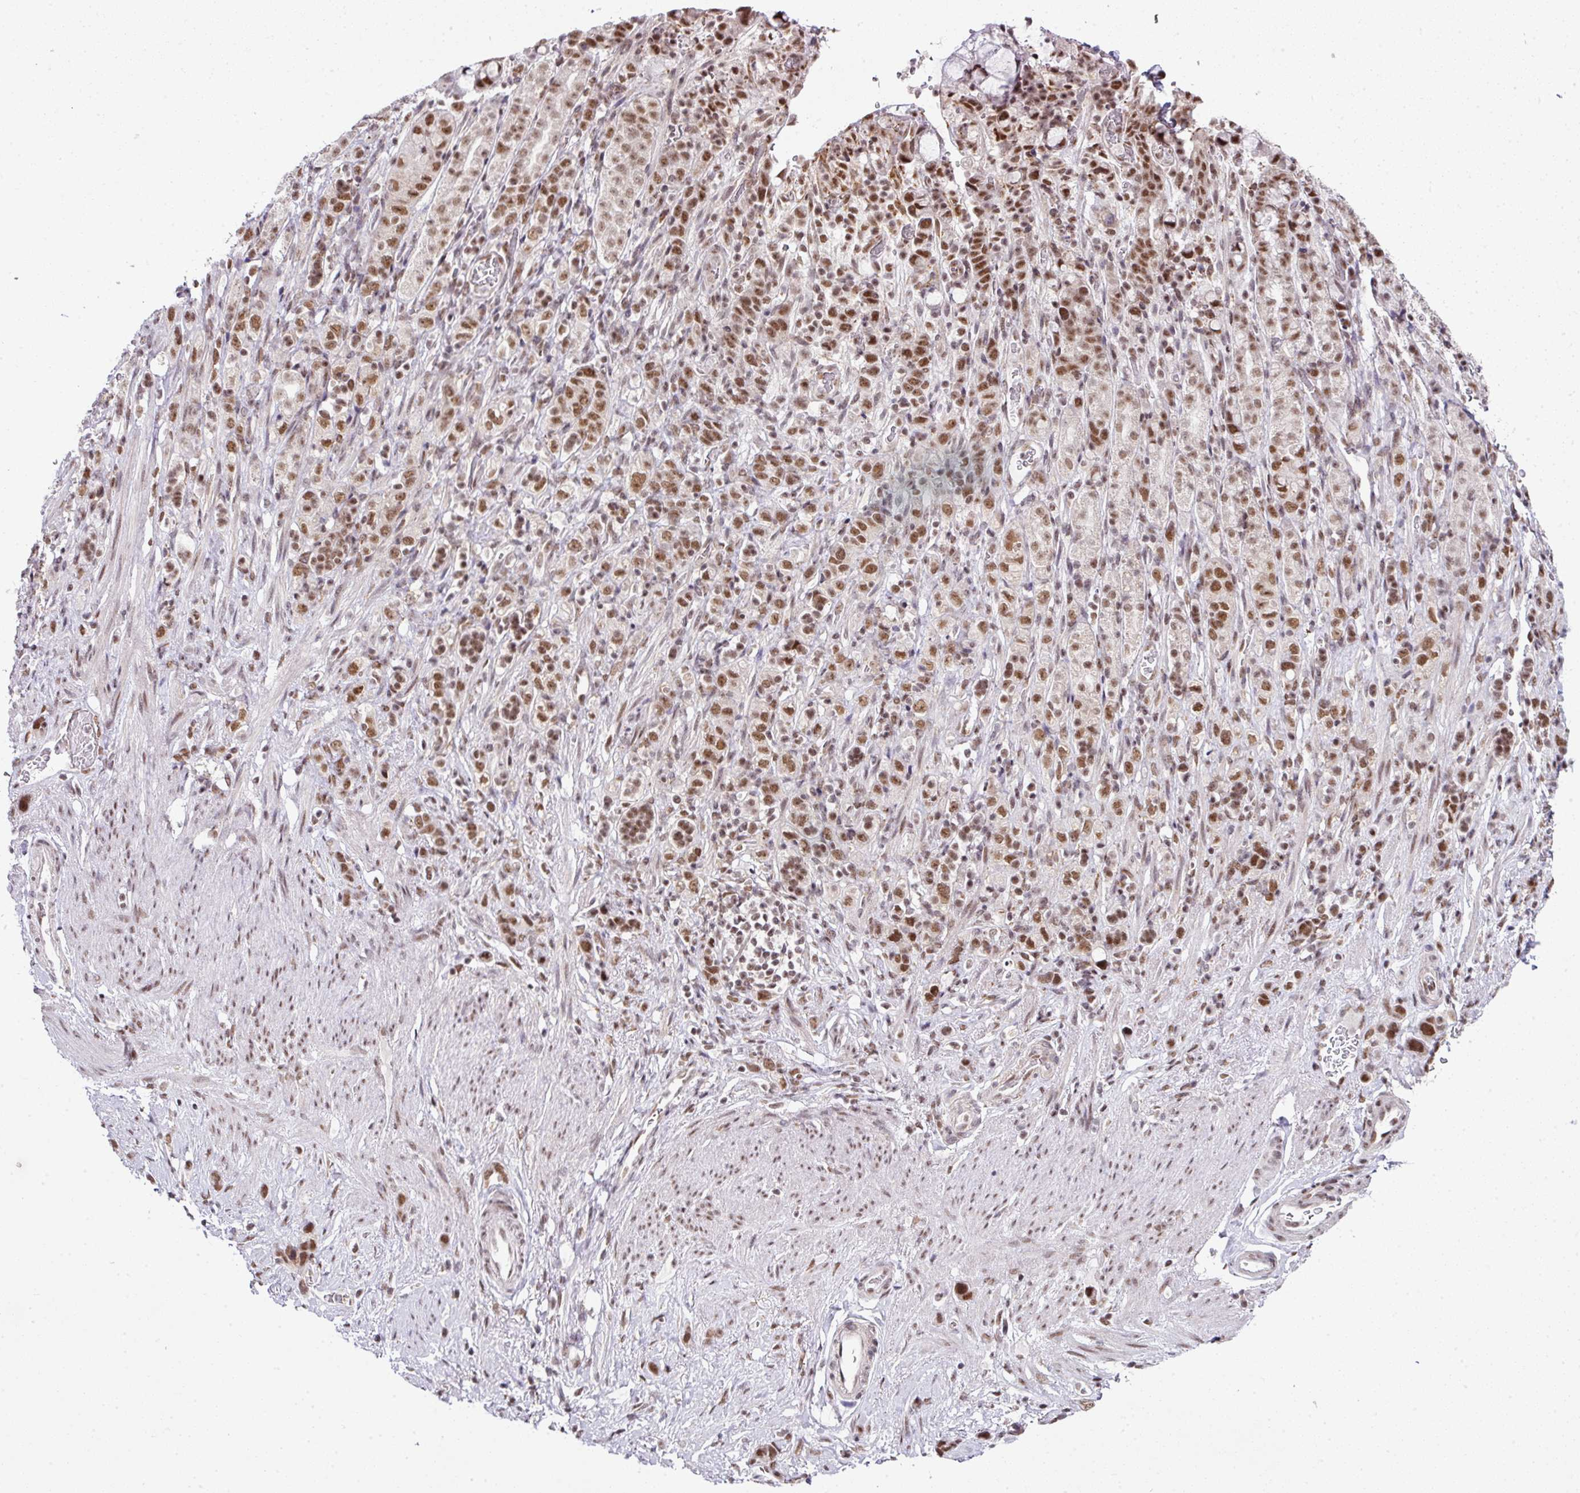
{"staining": {"intensity": "moderate", "quantity": ">75%", "location": "nuclear"}, "tissue": "stomach cancer", "cell_type": "Tumor cells", "image_type": "cancer", "snomed": [{"axis": "morphology", "description": "Adenocarcinoma, NOS"}, {"axis": "topography", "description": "Stomach"}], "caption": "Stomach cancer stained with DAB IHC shows medium levels of moderate nuclear expression in about >75% of tumor cells.", "gene": "NFYA", "patient": {"sex": "female", "age": 65}}